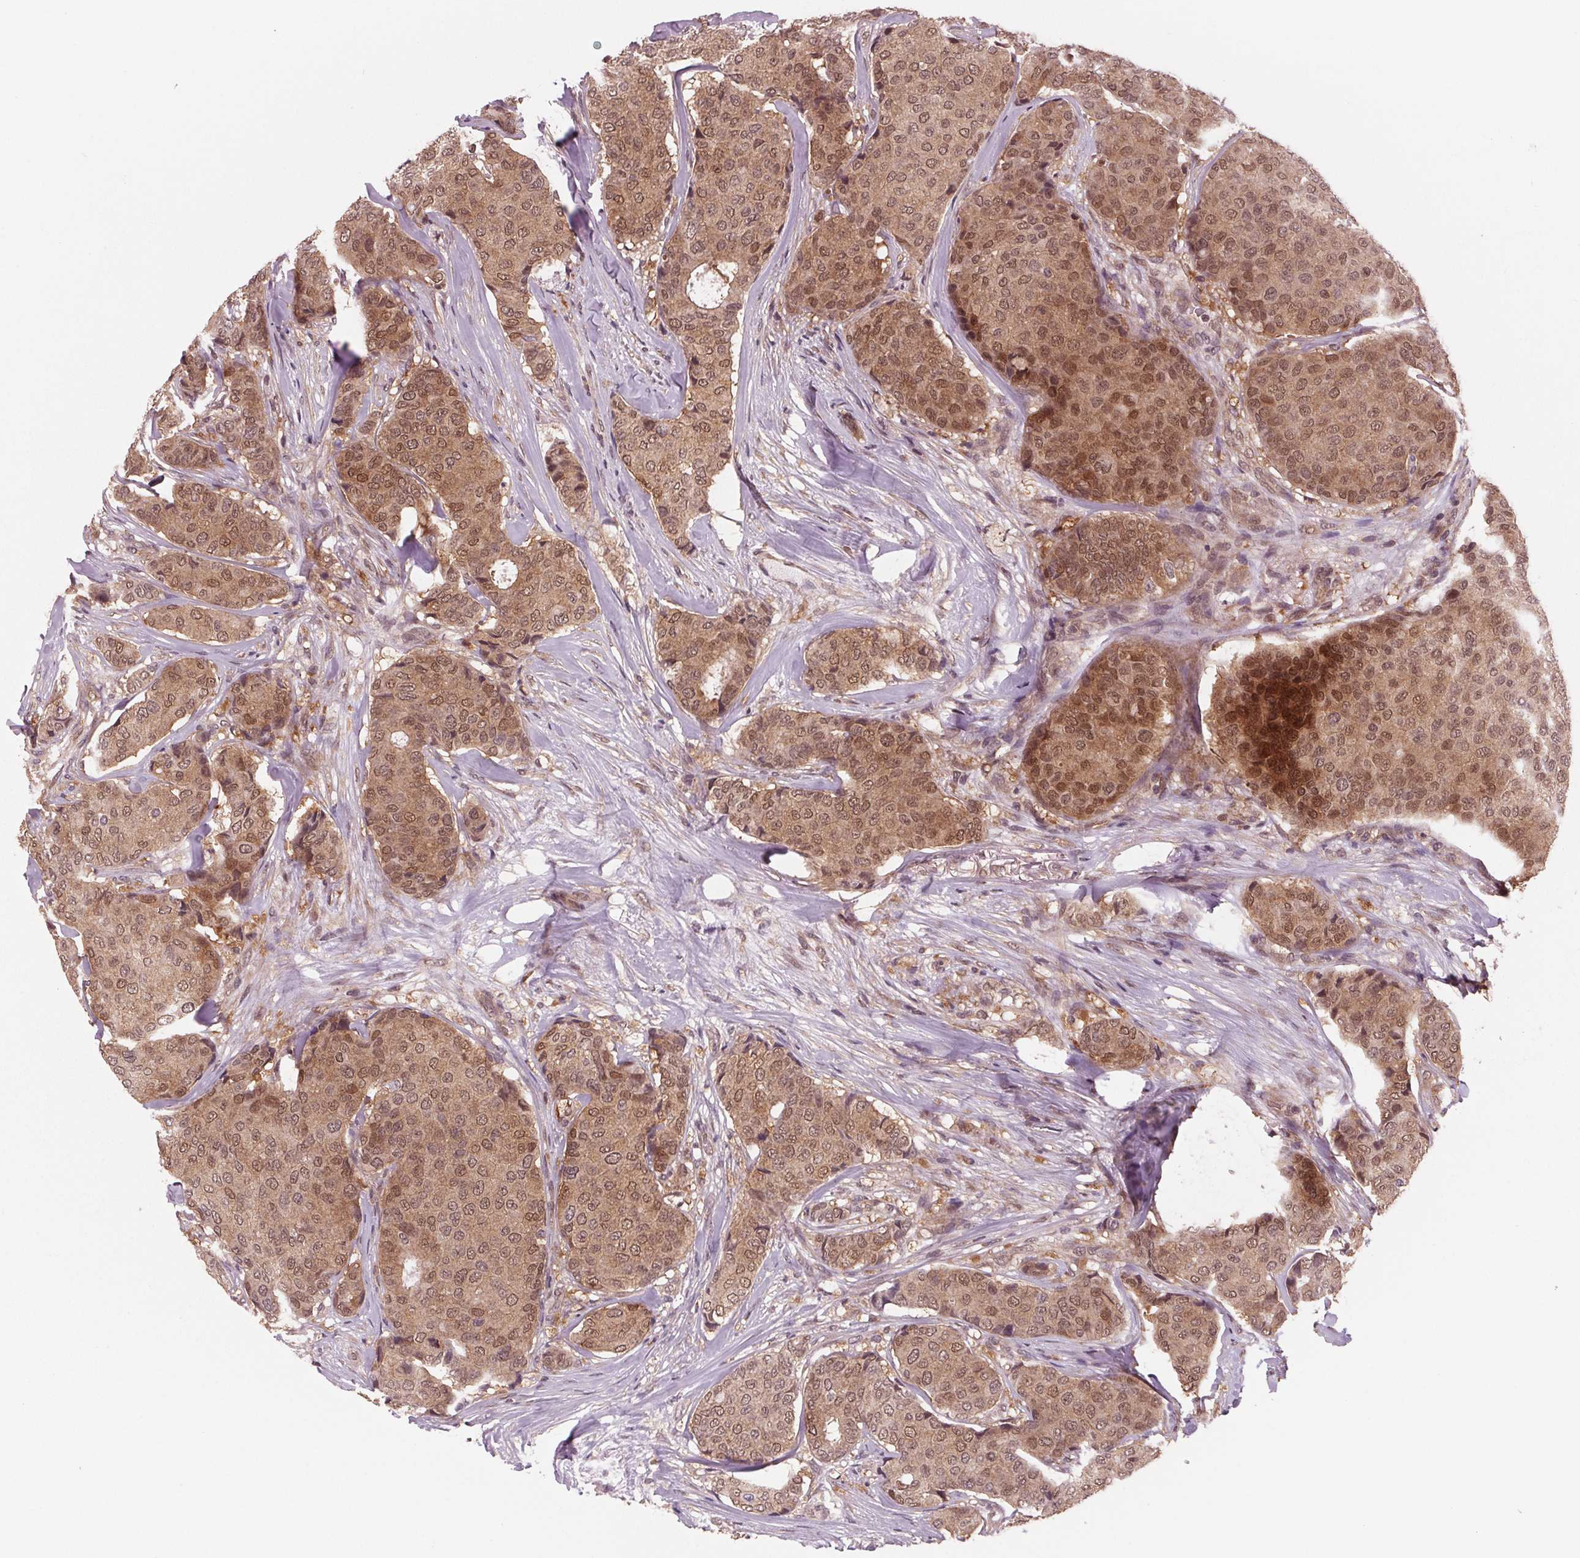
{"staining": {"intensity": "moderate", "quantity": ">75%", "location": "cytoplasmic/membranous,nuclear"}, "tissue": "breast cancer", "cell_type": "Tumor cells", "image_type": "cancer", "snomed": [{"axis": "morphology", "description": "Duct carcinoma"}, {"axis": "topography", "description": "Breast"}], "caption": "DAB immunohistochemical staining of human breast cancer (invasive ductal carcinoma) shows moderate cytoplasmic/membranous and nuclear protein expression in about >75% of tumor cells. The staining was performed using DAB (3,3'-diaminobenzidine), with brown indicating positive protein expression. Nuclei are stained blue with hematoxylin.", "gene": "STAT3", "patient": {"sex": "female", "age": 75}}